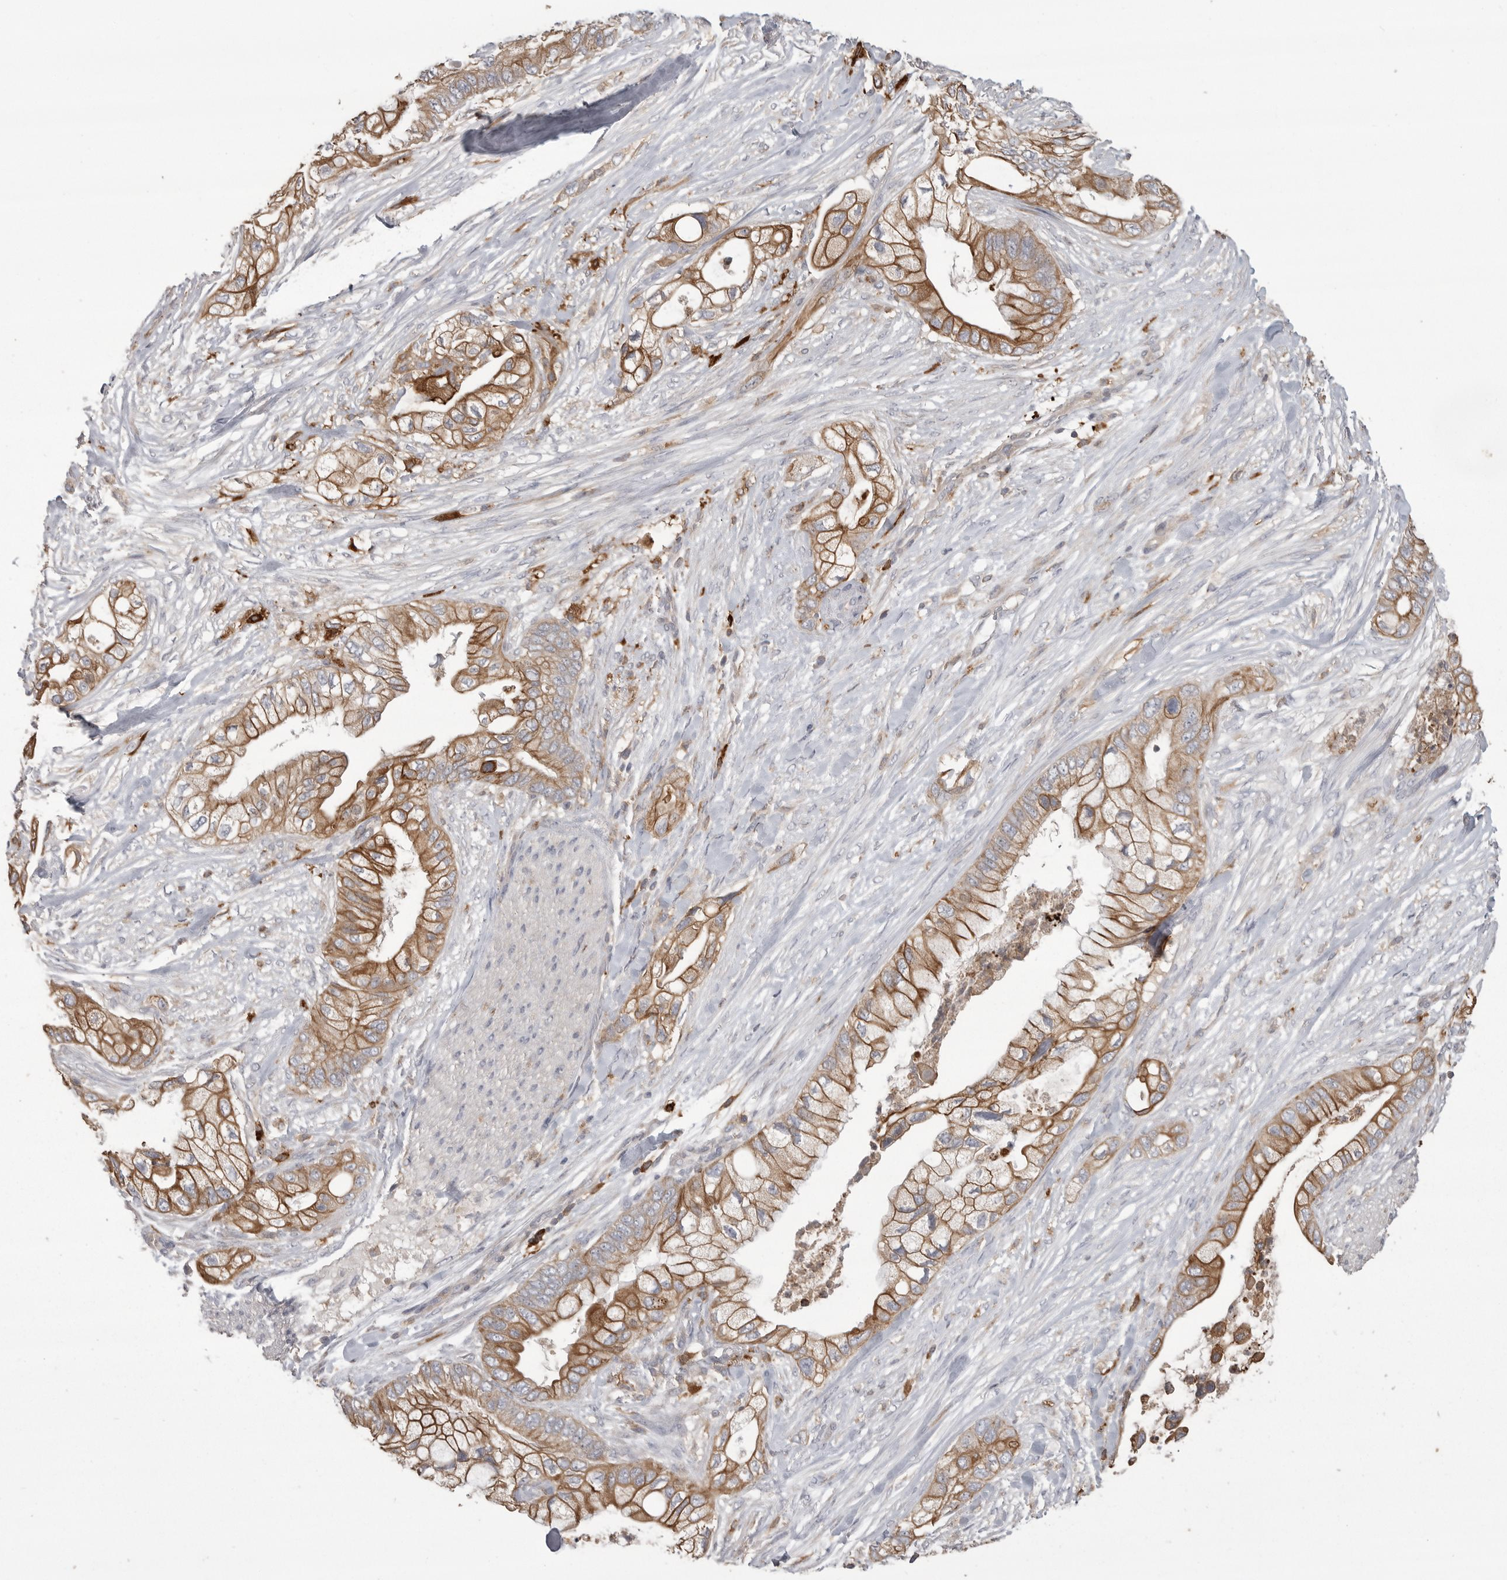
{"staining": {"intensity": "moderate", "quantity": ">75%", "location": "cytoplasmic/membranous"}, "tissue": "pancreatic cancer", "cell_type": "Tumor cells", "image_type": "cancer", "snomed": [{"axis": "morphology", "description": "Adenocarcinoma, NOS"}, {"axis": "topography", "description": "Pancreas"}], "caption": "The photomicrograph exhibits immunohistochemical staining of pancreatic cancer (adenocarcinoma). There is moderate cytoplasmic/membranous positivity is seen in about >75% of tumor cells. Using DAB (brown) and hematoxylin (blue) stains, captured at high magnification using brightfield microscopy.", "gene": "CMTM6", "patient": {"sex": "male", "age": 53}}